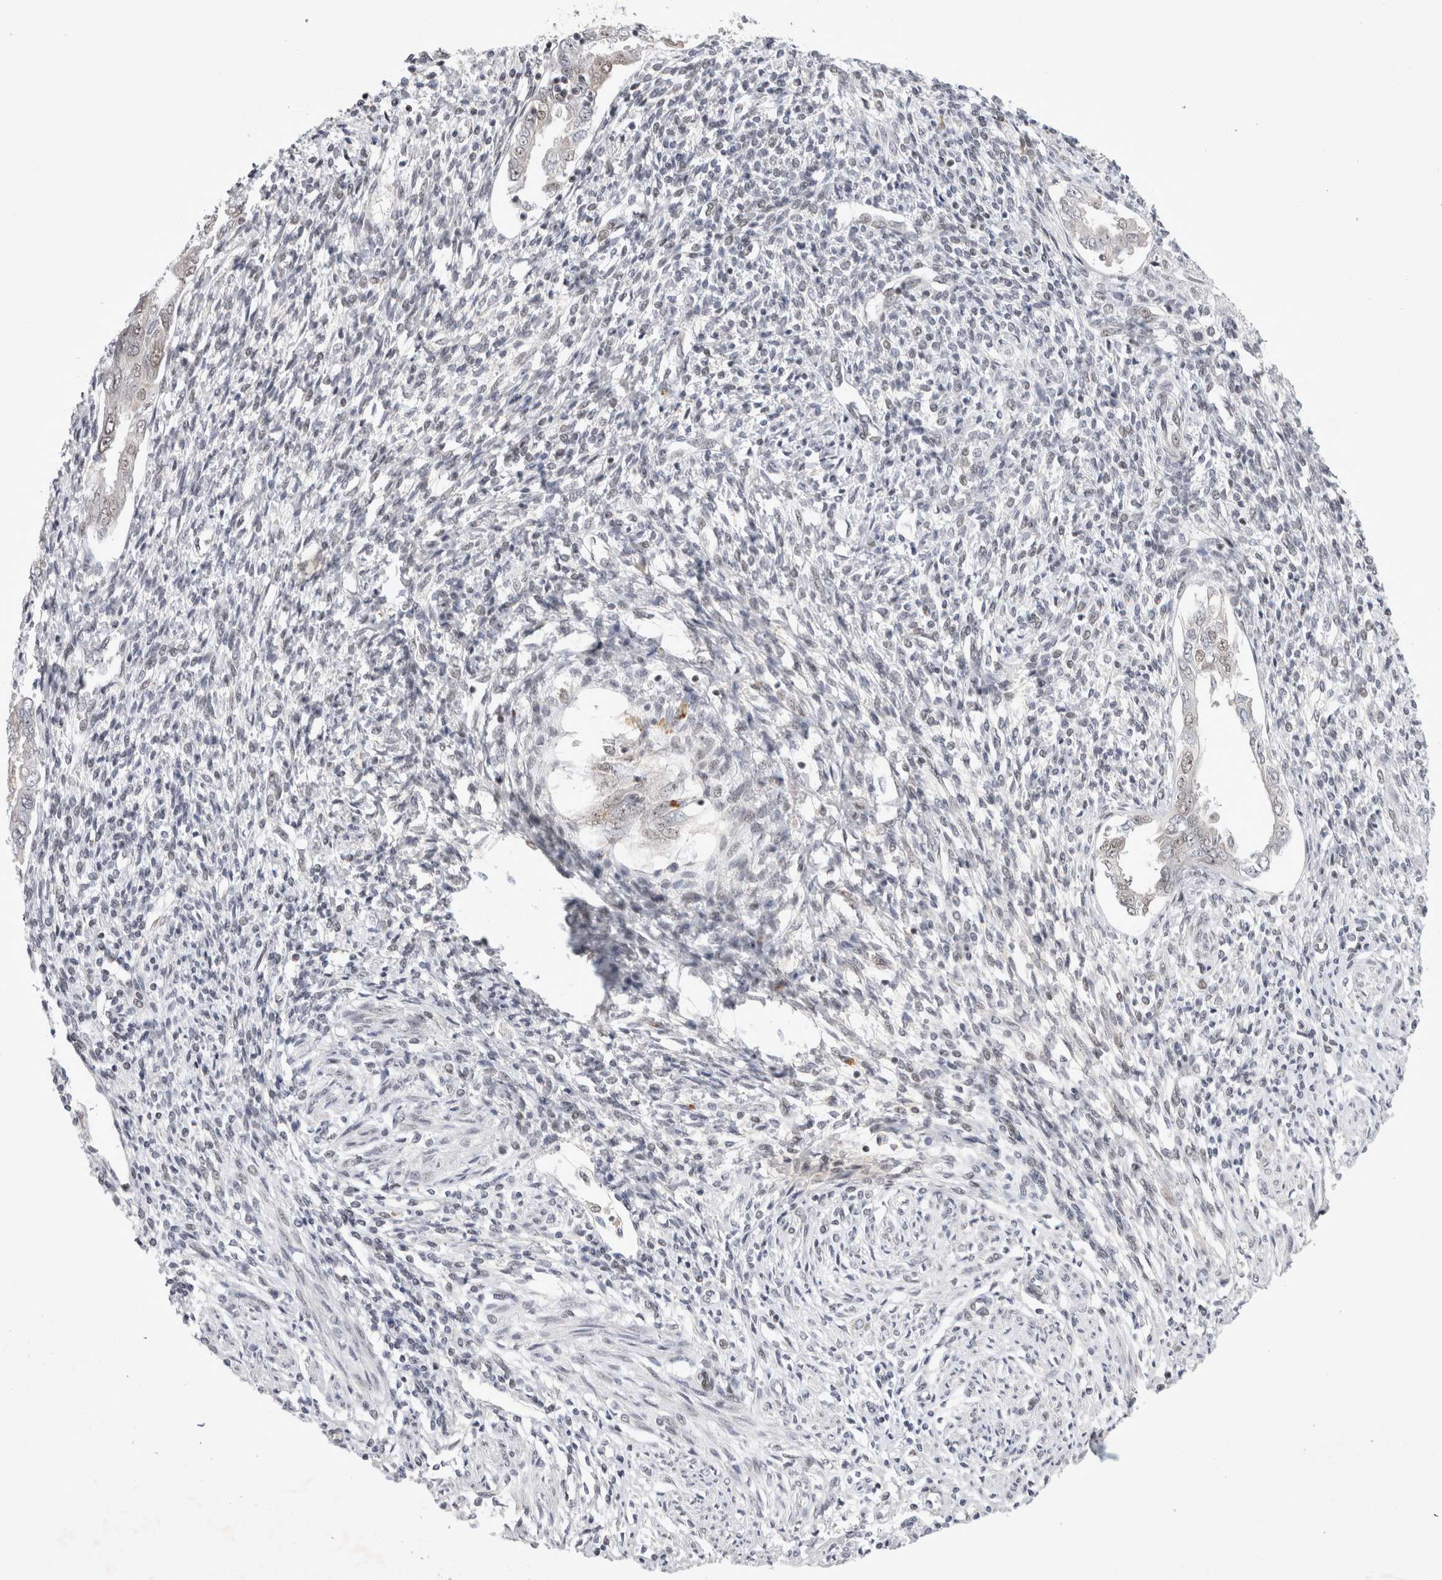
{"staining": {"intensity": "moderate", "quantity": "<25%", "location": "nuclear"}, "tissue": "endometrium", "cell_type": "Cells in endometrial stroma", "image_type": "normal", "snomed": [{"axis": "morphology", "description": "Normal tissue, NOS"}, {"axis": "topography", "description": "Endometrium"}], "caption": "Immunohistochemistry image of benign endometrium: endometrium stained using immunohistochemistry reveals low levels of moderate protein expression localized specifically in the nuclear of cells in endometrial stroma, appearing as a nuclear brown color.", "gene": "HESX1", "patient": {"sex": "female", "age": 66}}